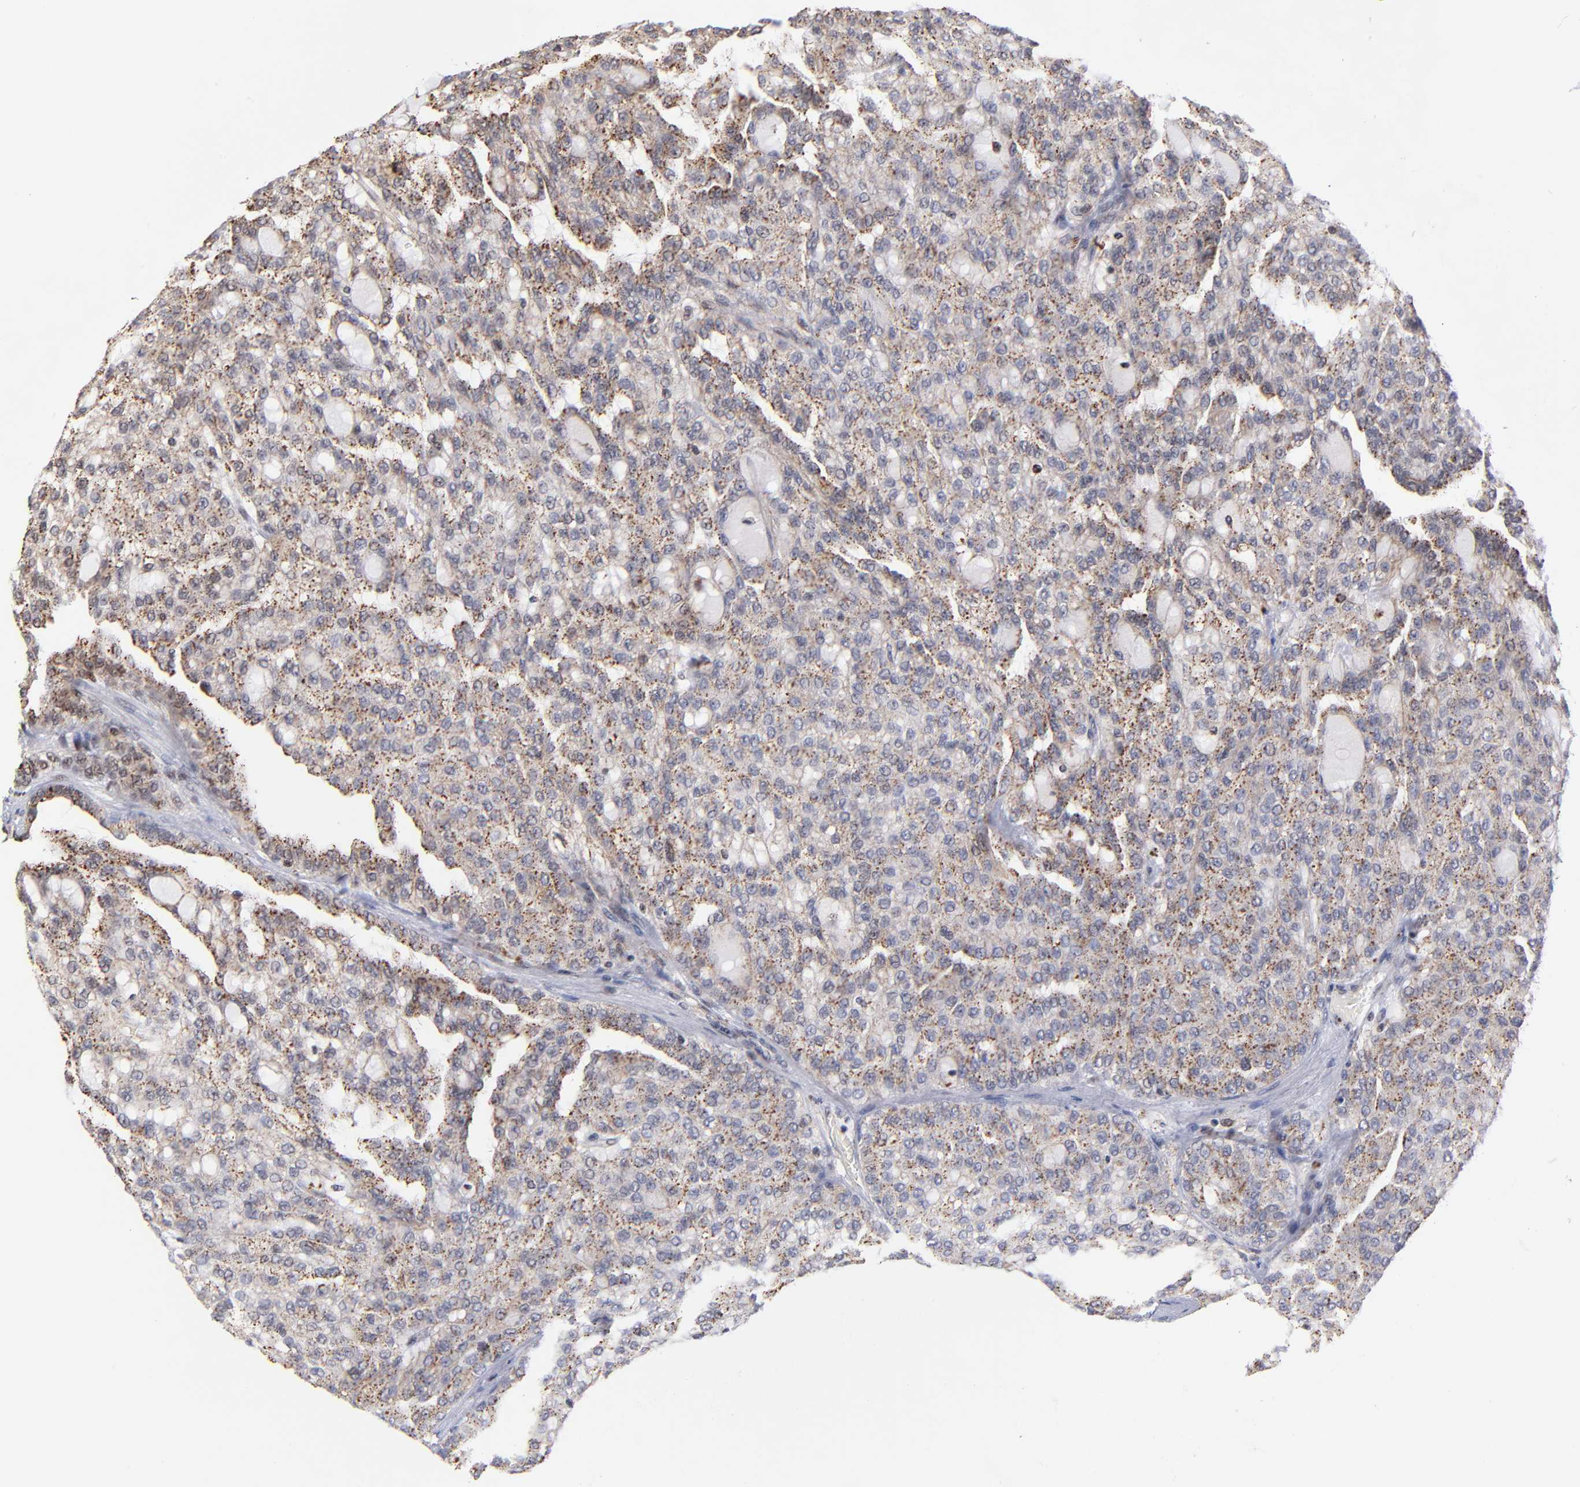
{"staining": {"intensity": "weak", "quantity": ">75%", "location": "cytoplasmic/membranous"}, "tissue": "renal cancer", "cell_type": "Tumor cells", "image_type": "cancer", "snomed": [{"axis": "morphology", "description": "Adenocarcinoma, NOS"}, {"axis": "topography", "description": "Kidney"}], "caption": "Weak cytoplasmic/membranous expression is present in about >75% of tumor cells in adenocarcinoma (renal). (IHC, brightfield microscopy, high magnification).", "gene": "GABPA", "patient": {"sex": "male", "age": 63}}